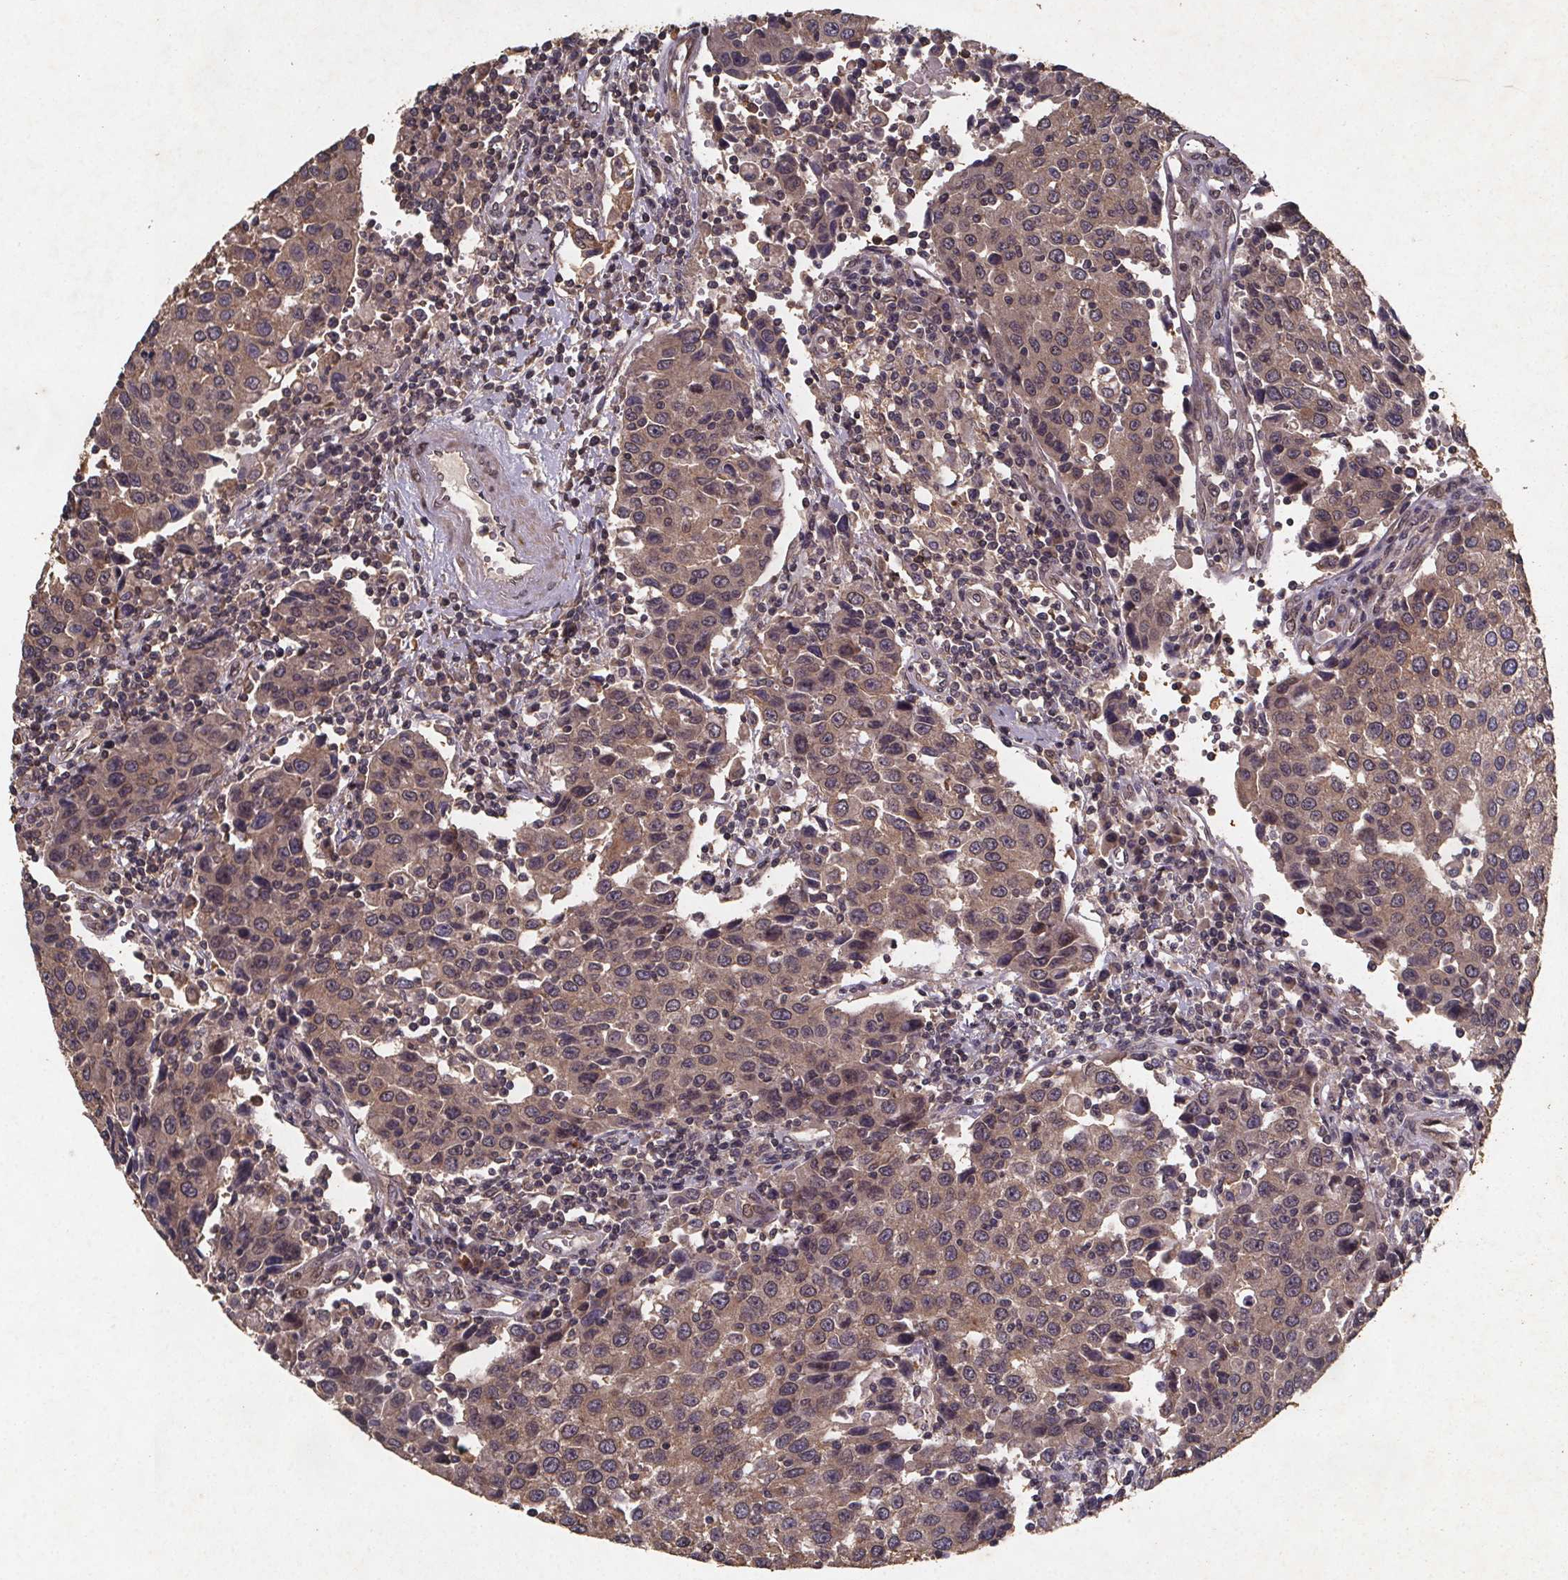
{"staining": {"intensity": "weak", "quantity": ">75%", "location": "cytoplasmic/membranous"}, "tissue": "urothelial cancer", "cell_type": "Tumor cells", "image_type": "cancer", "snomed": [{"axis": "morphology", "description": "Urothelial carcinoma, High grade"}, {"axis": "topography", "description": "Urinary bladder"}], "caption": "Protein expression analysis of urothelial carcinoma (high-grade) demonstrates weak cytoplasmic/membranous expression in approximately >75% of tumor cells.", "gene": "PIERCE2", "patient": {"sex": "female", "age": 85}}